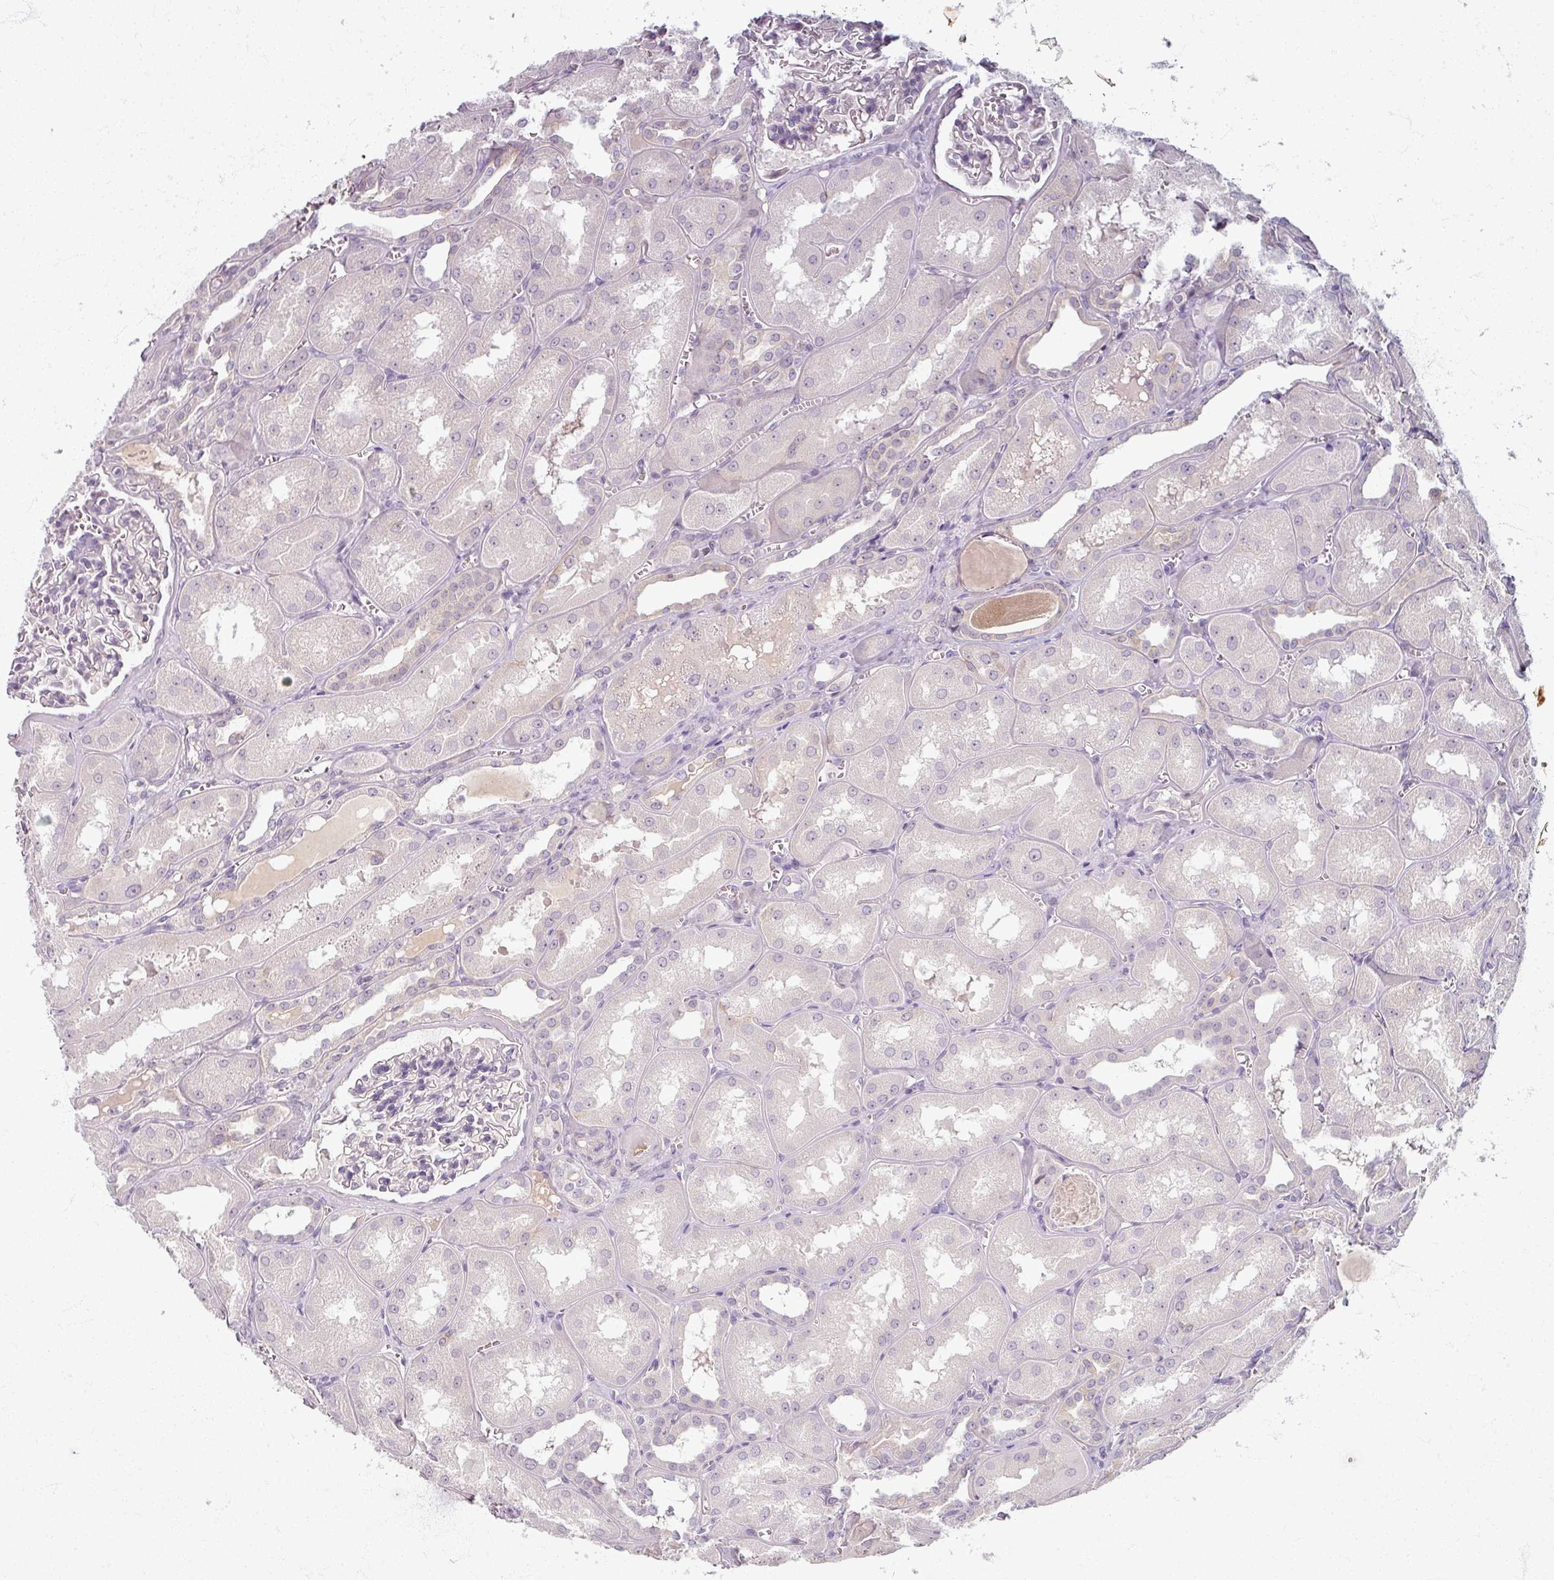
{"staining": {"intensity": "negative", "quantity": "none", "location": "none"}, "tissue": "kidney", "cell_type": "Cells in glomeruli", "image_type": "normal", "snomed": [{"axis": "morphology", "description": "Normal tissue, NOS"}, {"axis": "topography", "description": "Kidney"}], "caption": "Immunohistochemistry (IHC) image of normal kidney: human kidney stained with DAB displays no significant protein expression in cells in glomeruli.", "gene": "TTLL7", "patient": {"sex": "male", "age": 61}}